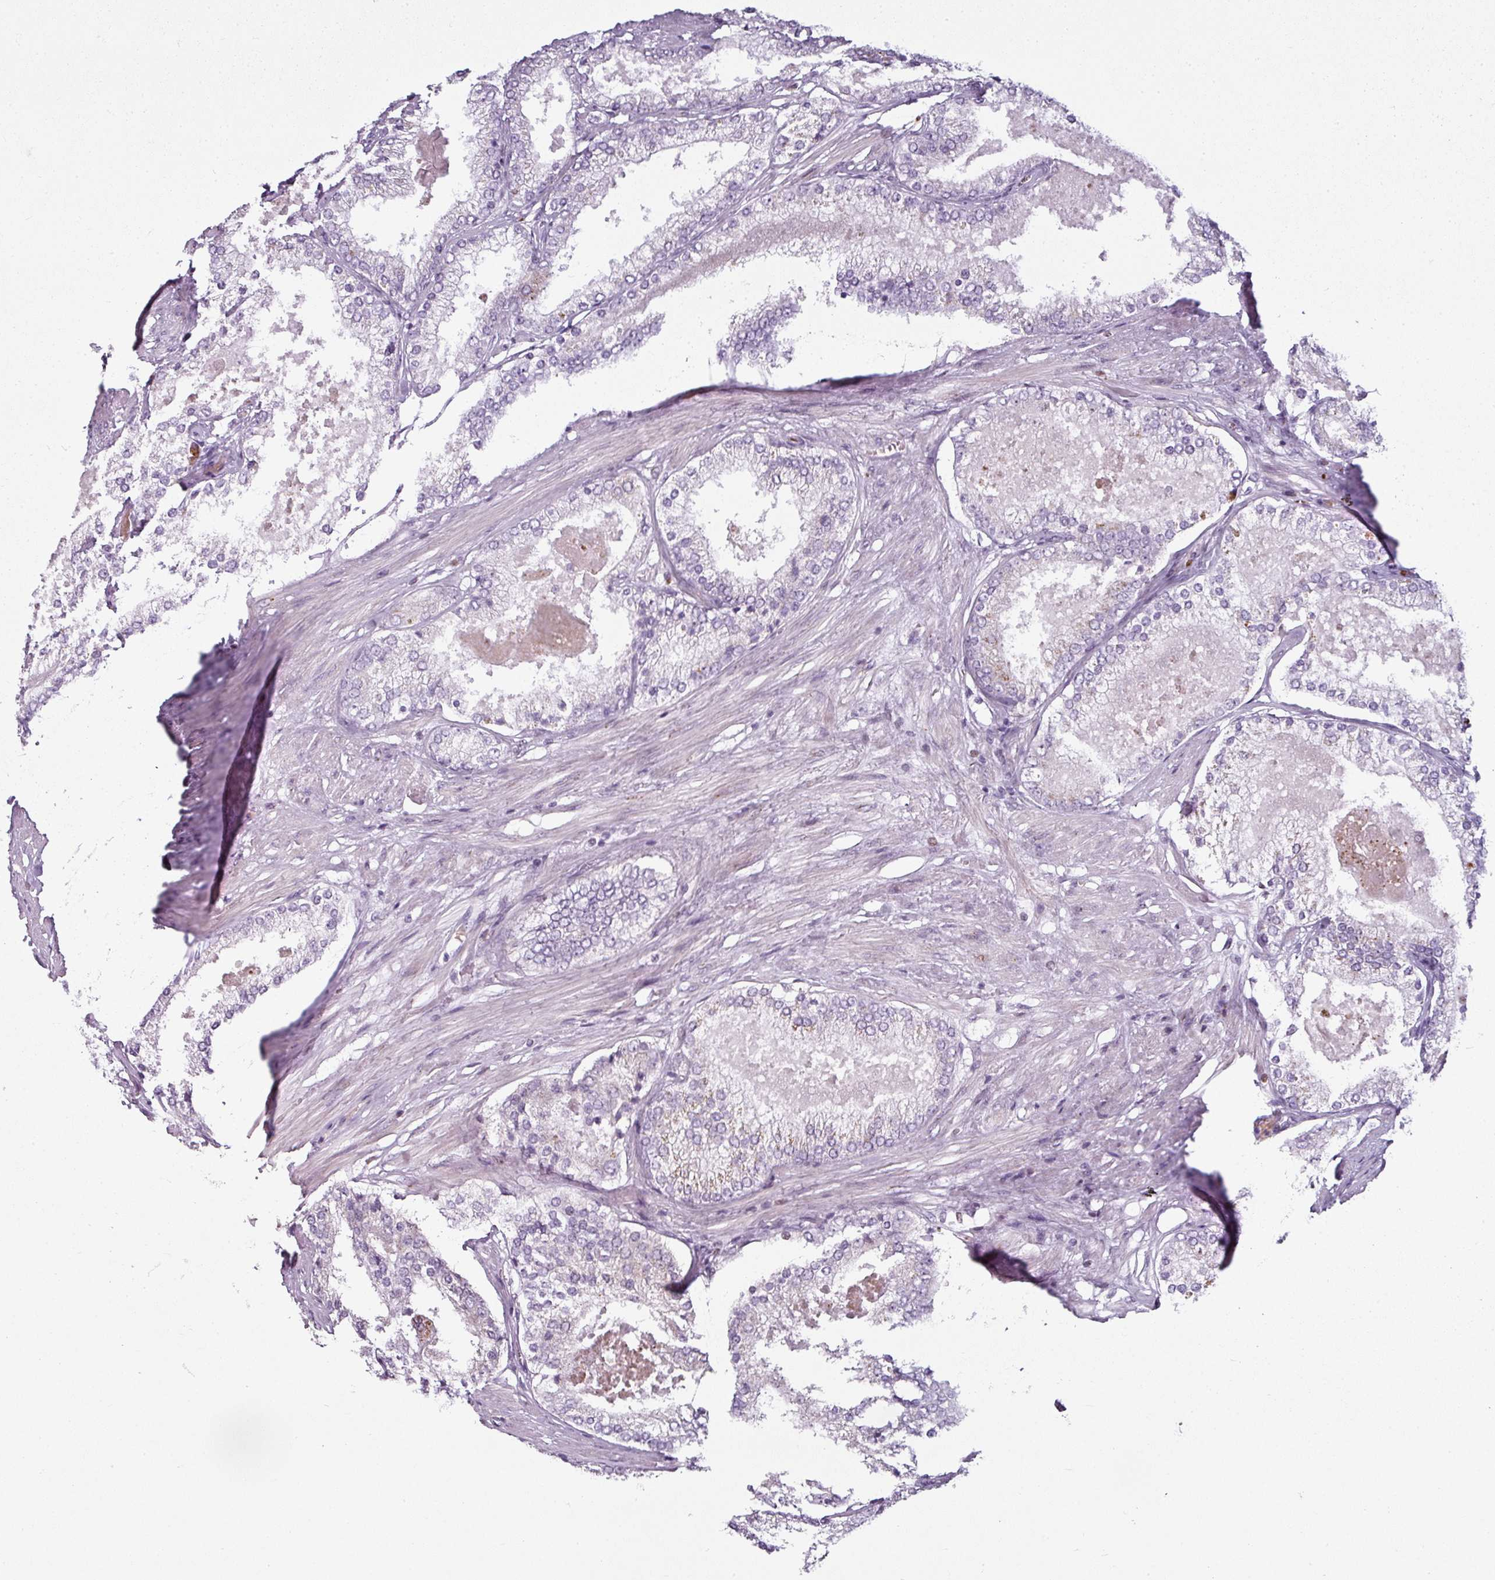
{"staining": {"intensity": "weak", "quantity": "<25%", "location": "cytoplasmic/membranous"}, "tissue": "prostate cancer", "cell_type": "Tumor cells", "image_type": "cancer", "snomed": [{"axis": "morphology", "description": "Adenocarcinoma, Low grade"}, {"axis": "topography", "description": "Prostate"}], "caption": "Tumor cells are negative for protein expression in human prostate low-grade adenocarcinoma.", "gene": "SYT8", "patient": {"sex": "male", "age": 68}}